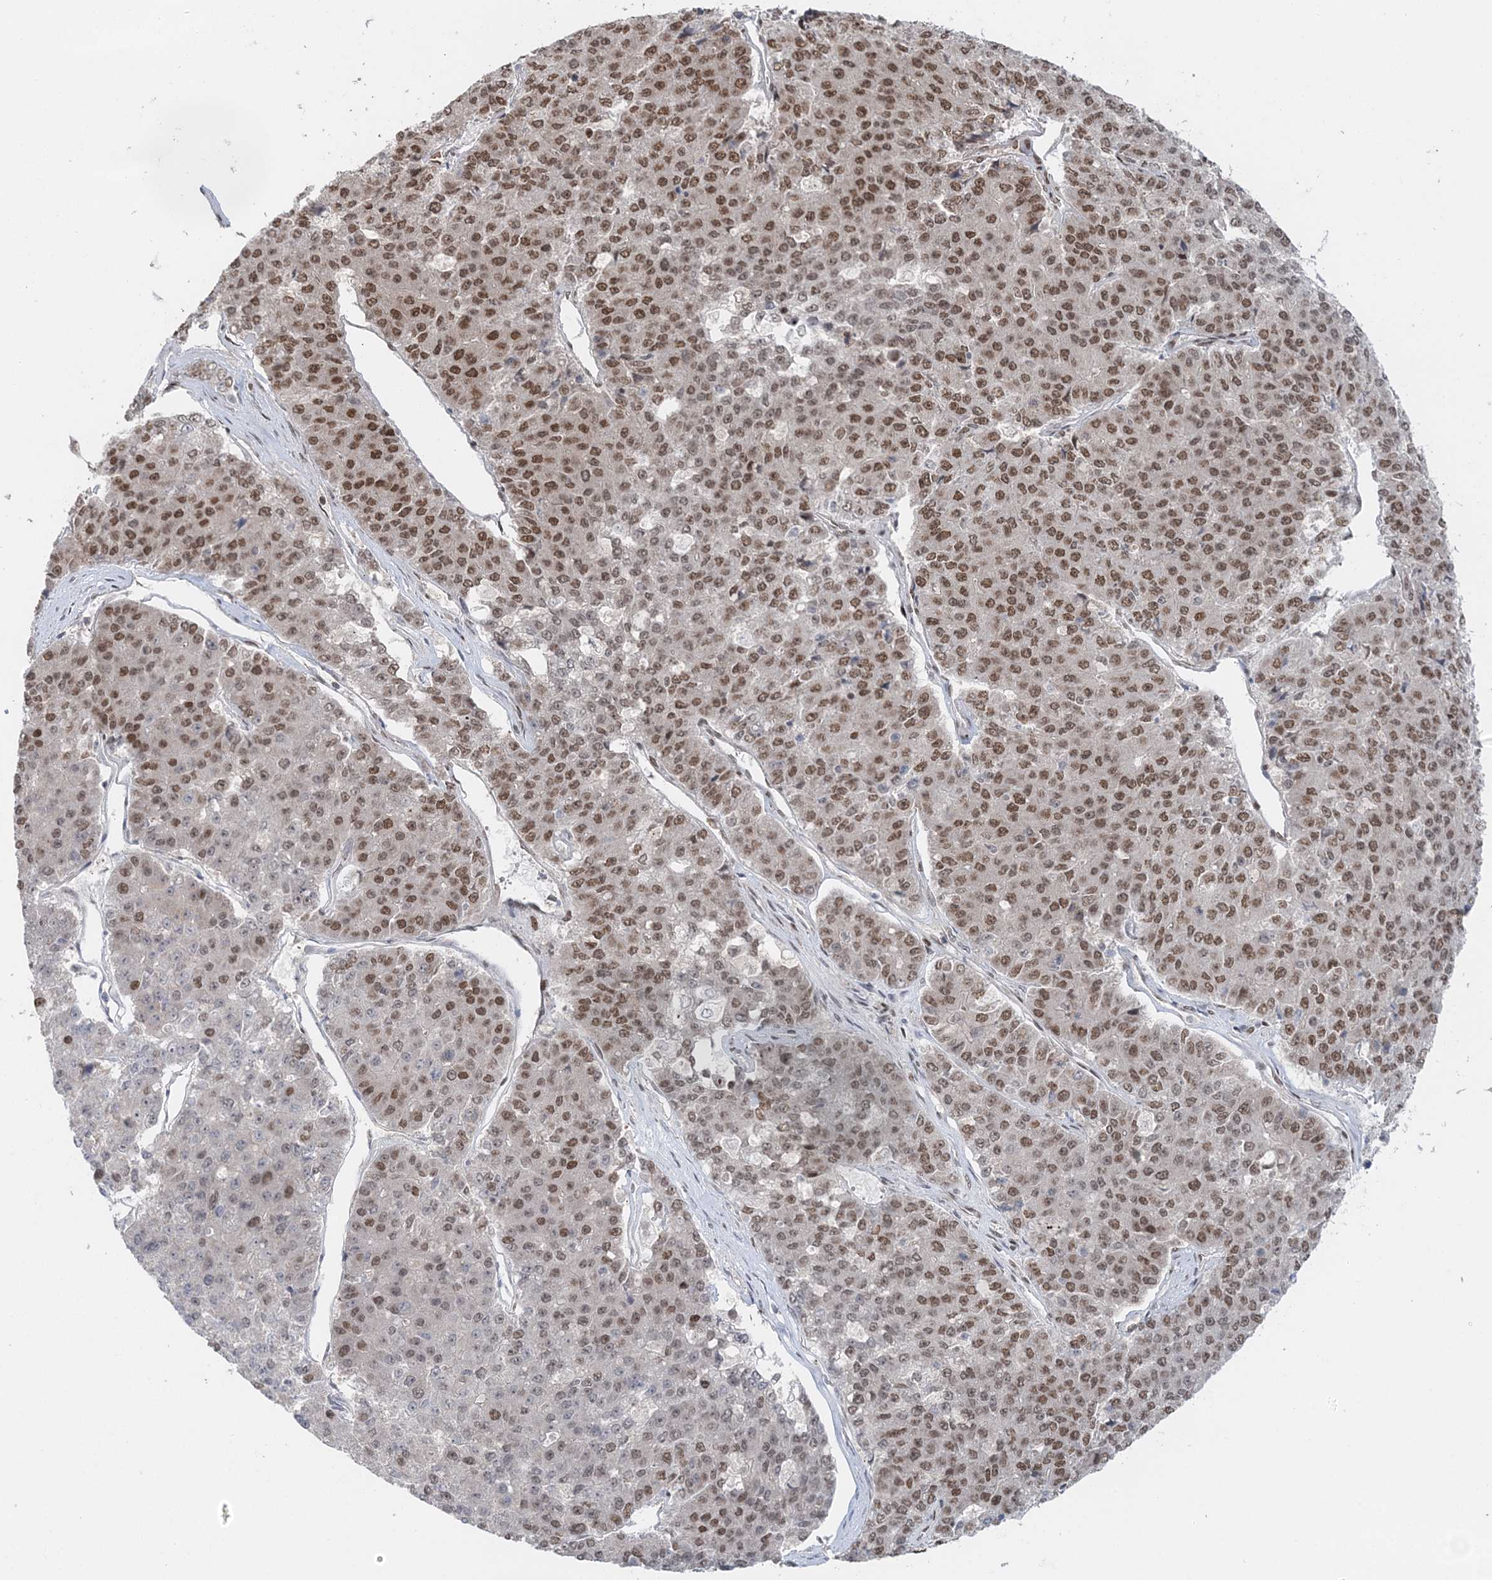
{"staining": {"intensity": "moderate", "quantity": ">75%", "location": "nuclear"}, "tissue": "pancreatic cancer", "cell_type": "Tumor cells", "image_type": "cancer", "snomed": [{"axis": "morphology", "description": "Adenocarcinoma, NOS"}, {"axis": "topography", "description": "Pancreas"}], "caption": "This photomicrograph exhibits immunohistochemistry (IHC) staining of pancreatic adenocarcinoma, with medium moderate nuclear staining in about >75% of tumor cells.", "gene": "NOA1", "patient": {"sex": "male", "age": 50}}